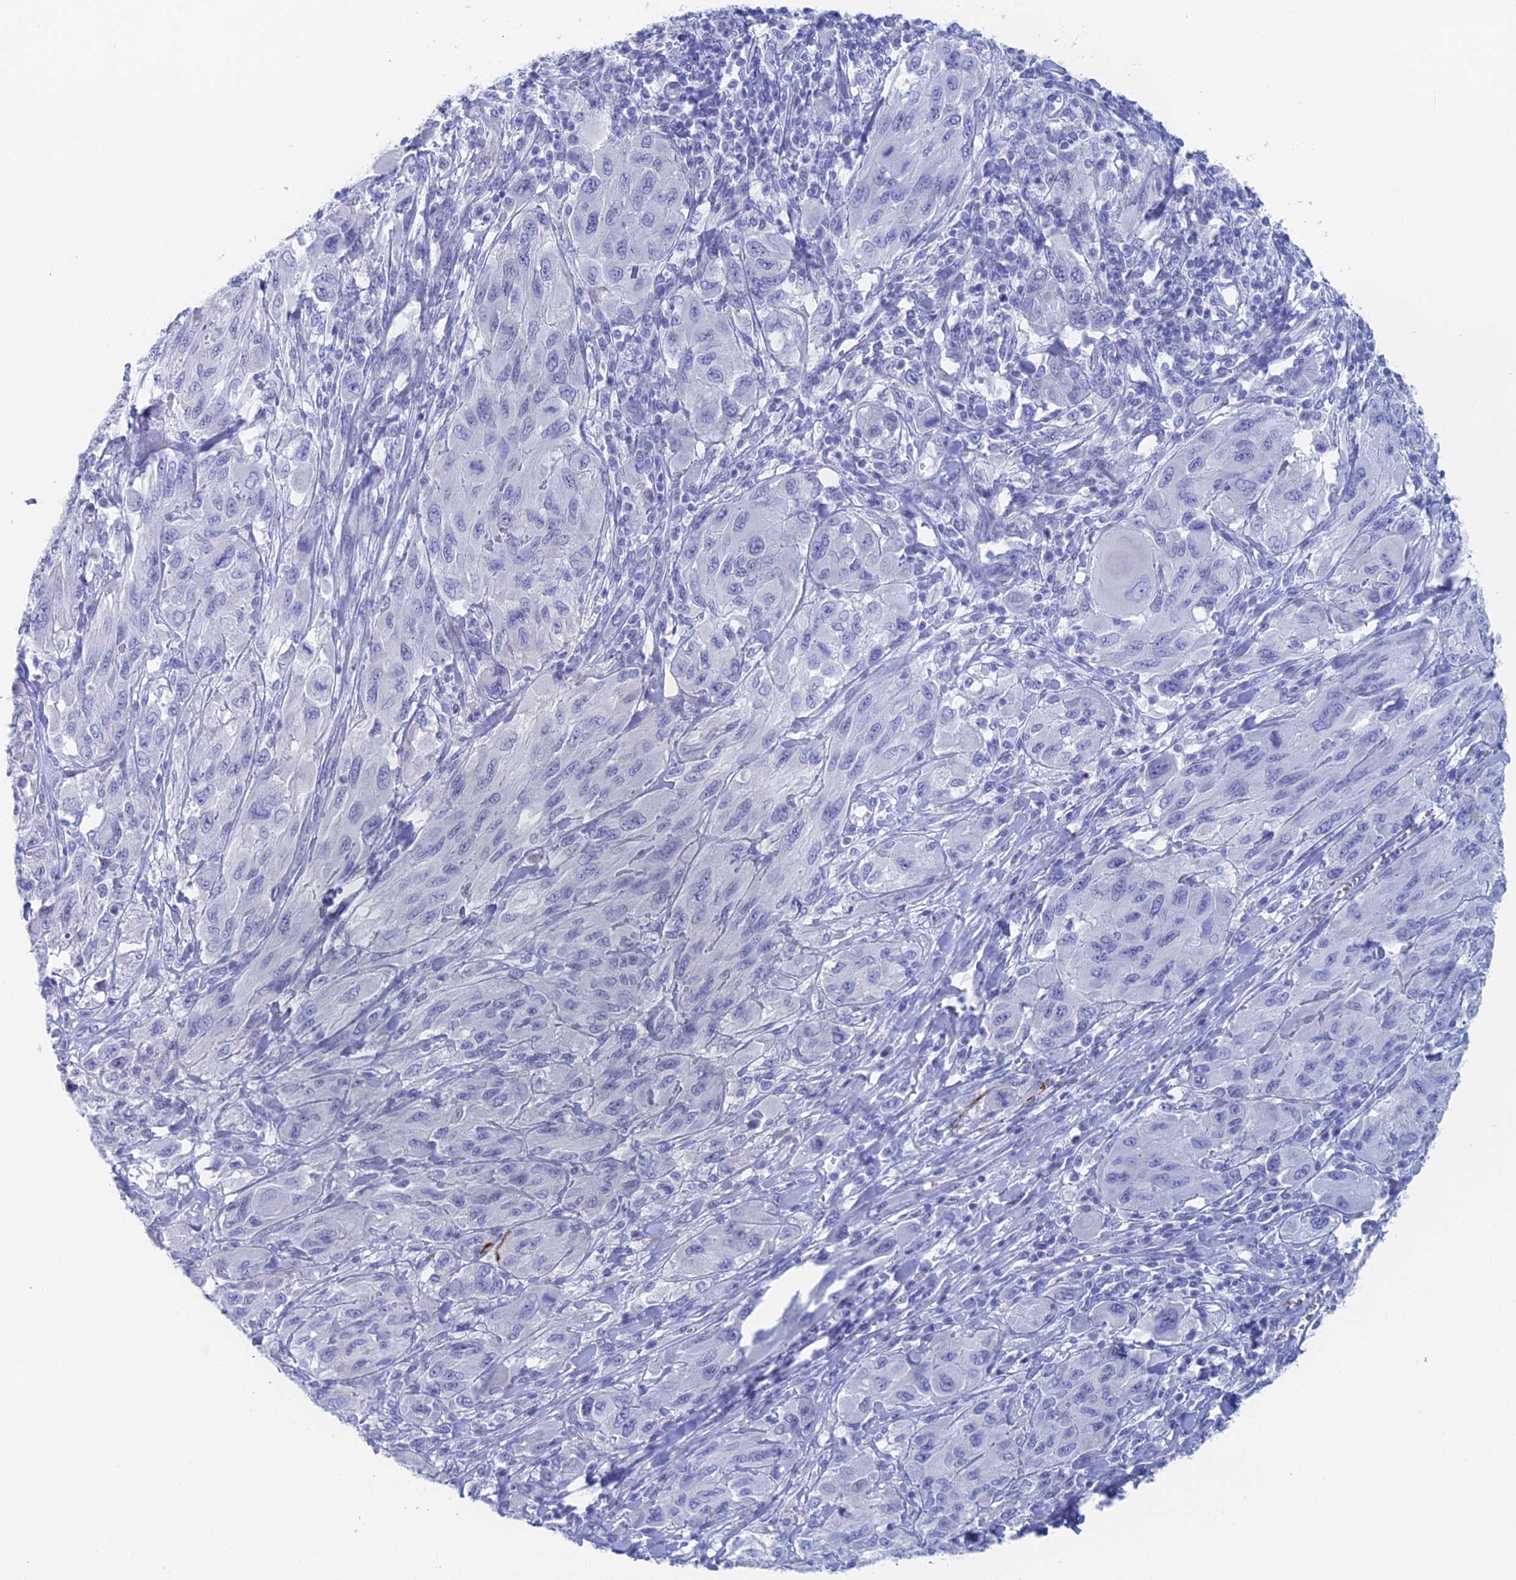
{"staining": {"intensity": "negative", "quantity": "none", "location": "none"}, "tissue": "melanoma", "cell_type": "Tumor cells", "image_type": "cancer", "snomed": [{"axis": "morphology", "description": "Malignant melanoma, NOS"}, {"axis": "topography", "description": "Skin"}], "caption": "Human melanoma stained for a protein using IHC demonstrates no expression in tumor cells.", "gene": "KCNK18", "patient": {"sex": "female", "age": 91}}